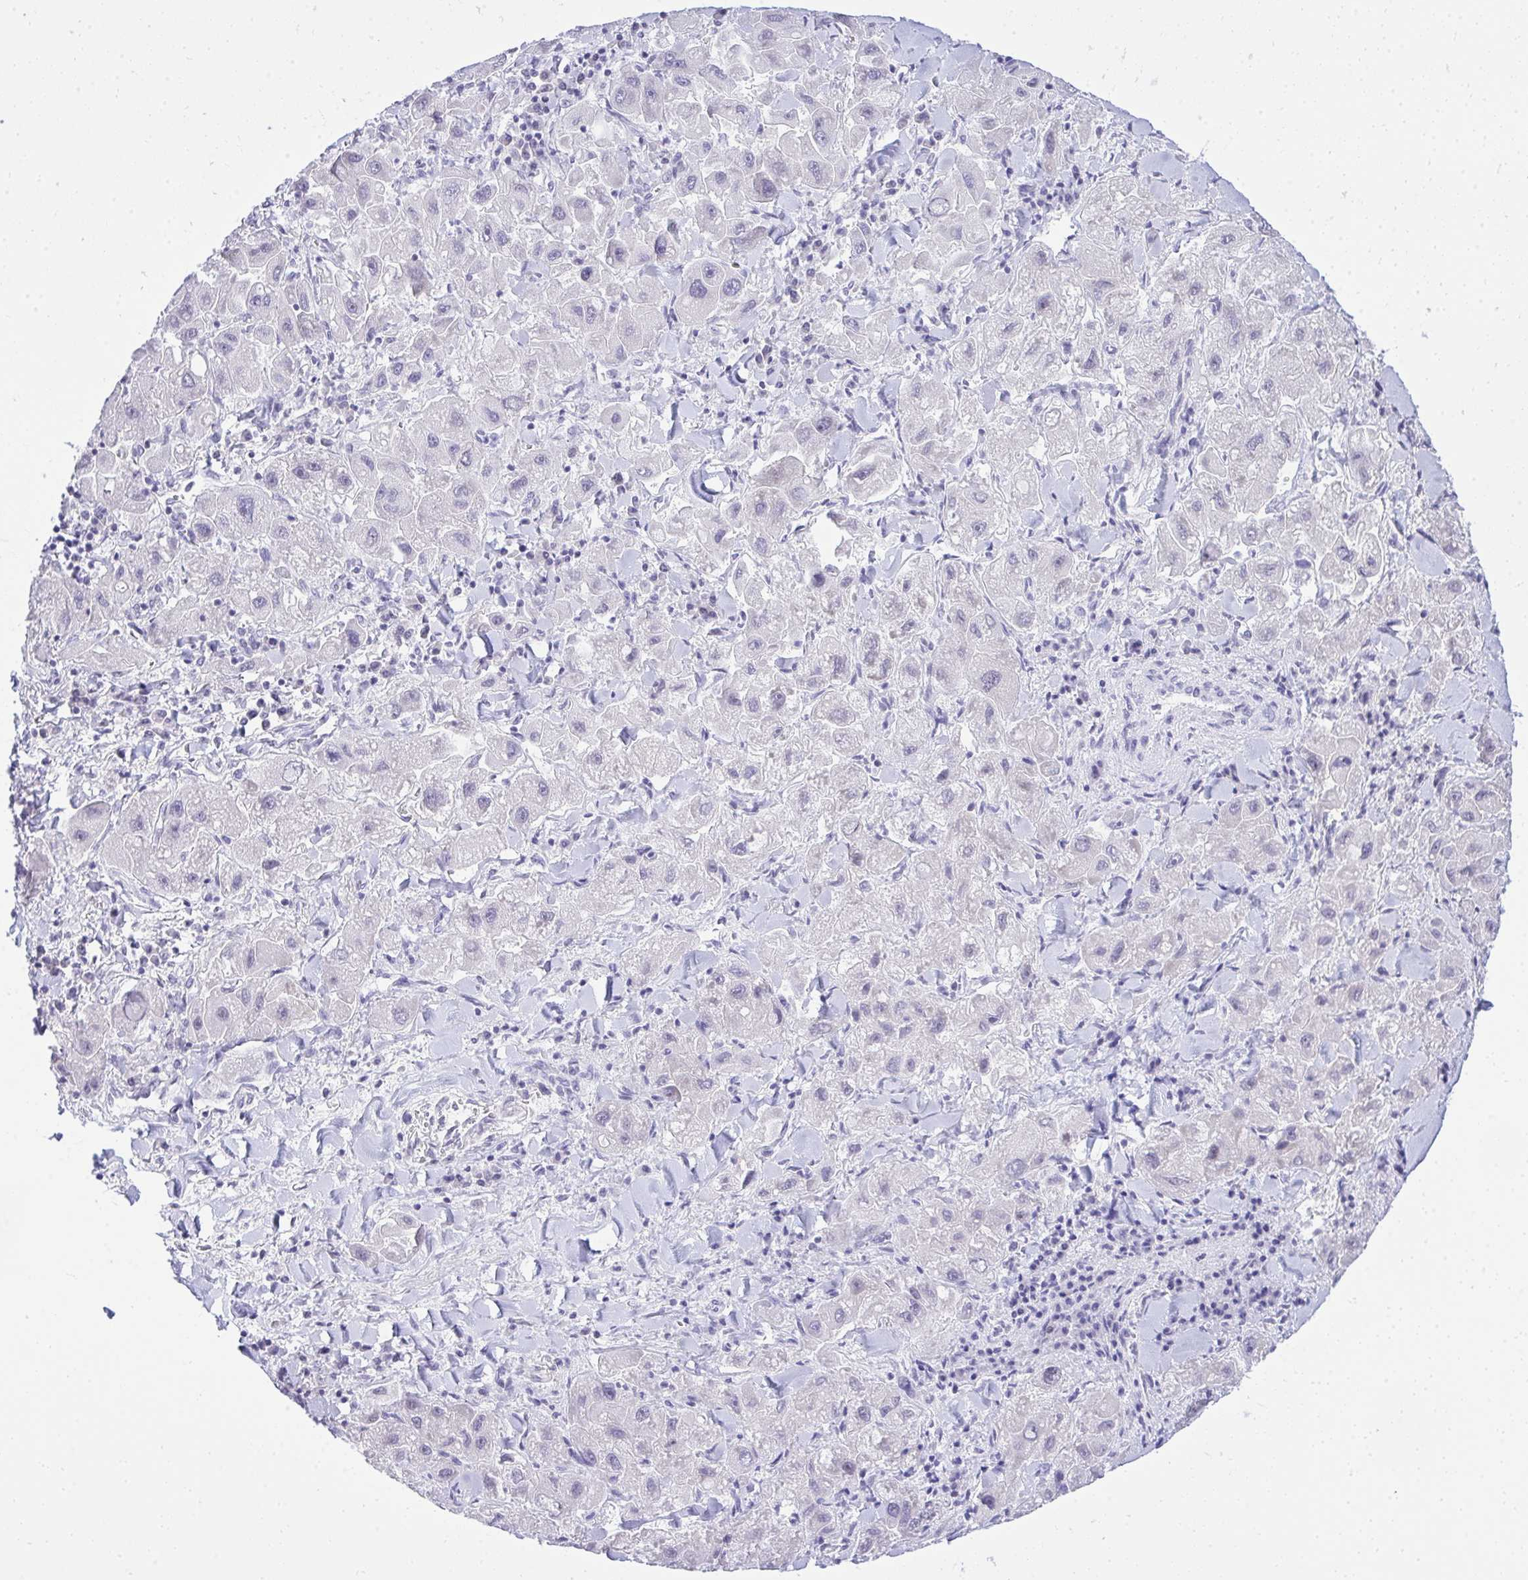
{"staining": {"intensity": "negative", "quantity": "none", "location": "none"}, "tissue": "liver cancer", "cell_type": "Tumor cells", "image_type": "cancer", "snomed": [{"axis": "morphology", "description": "Carcinoma, Hepatocellular, NOS"}, {"axis": "topography", "description": "Liver"}], "caption": "Tumor cells are negative for brown protein staining in liver cancer (hepatocellular carcinoma).", "gene": "EID3", "patient": {"sex": "male", "age": 24}}